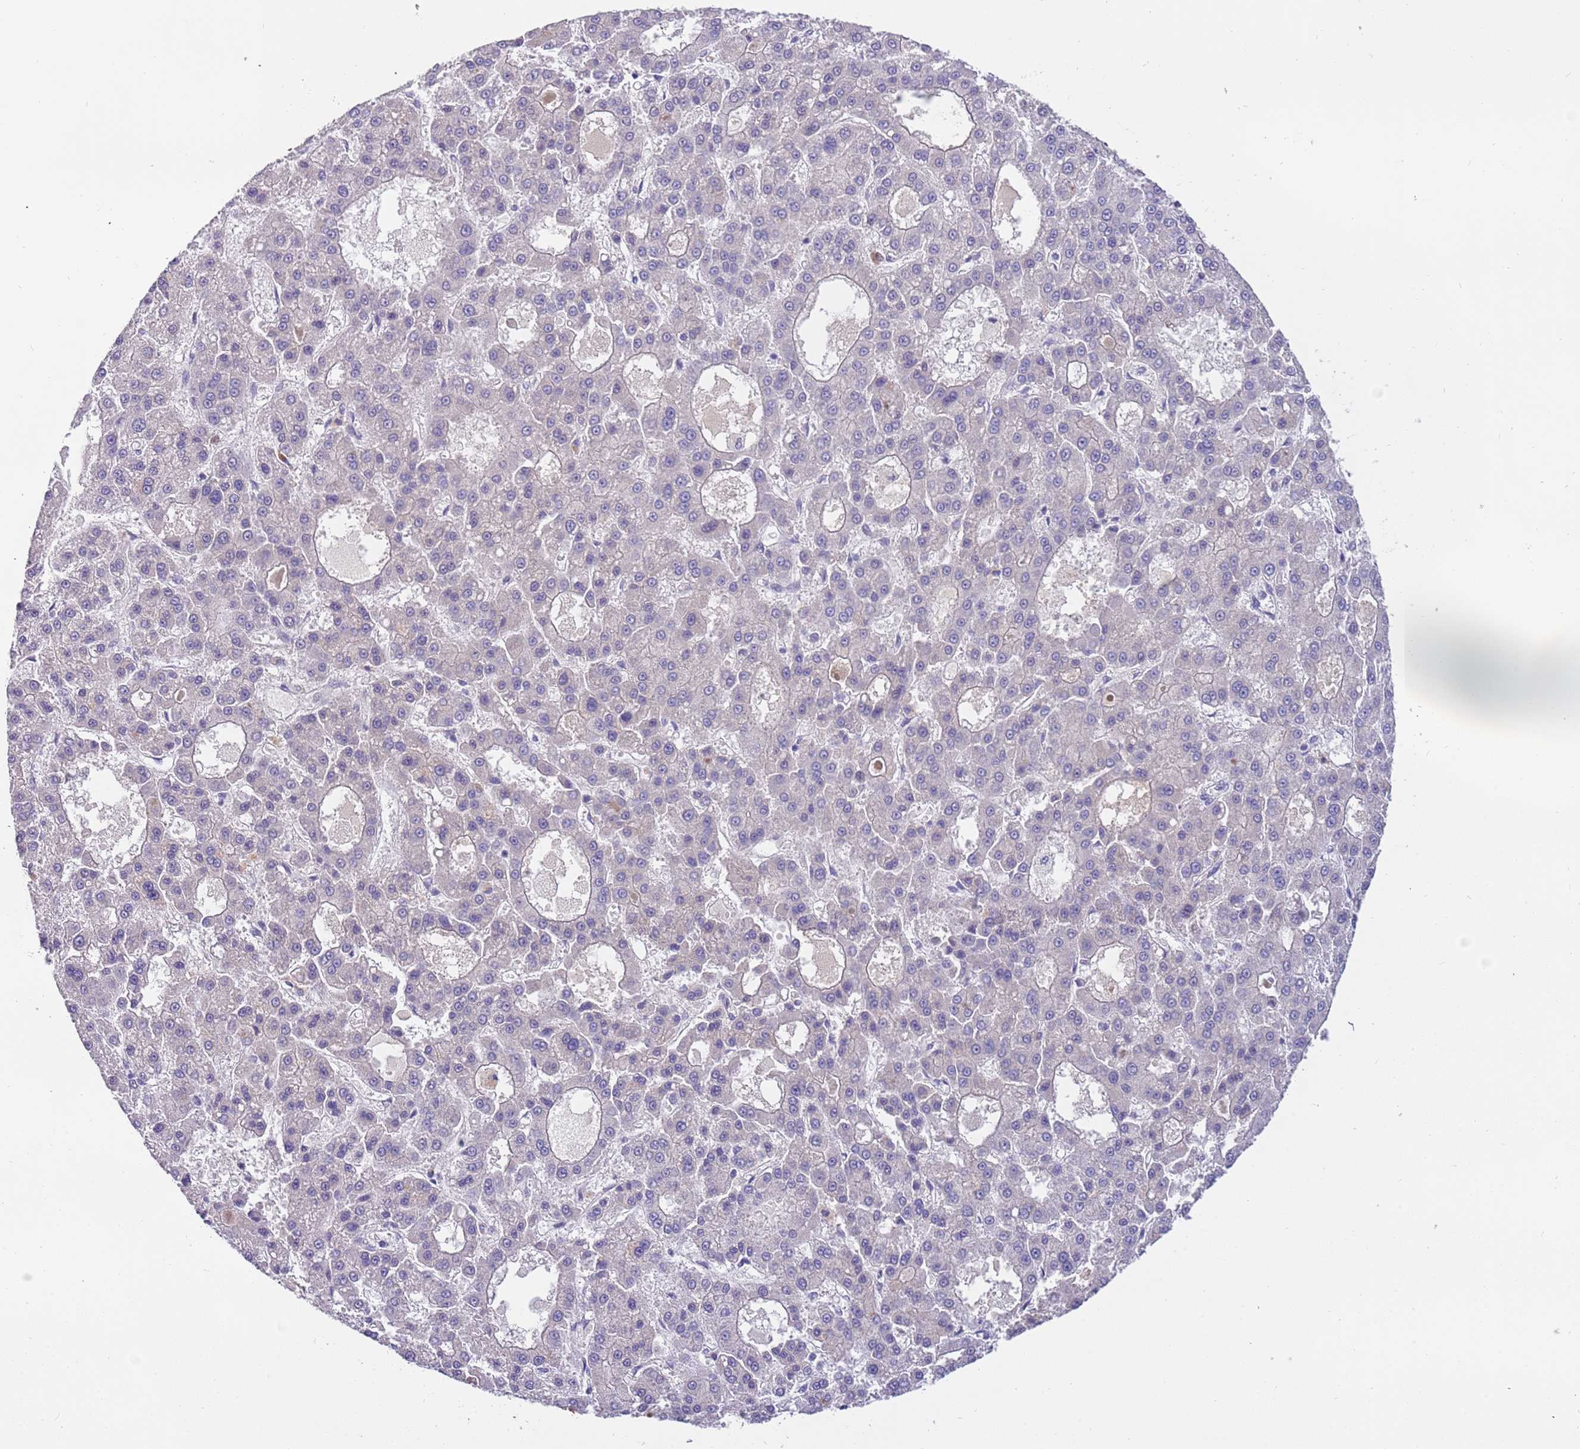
{"staining": {"intensity": "negative", "quantity": "none", "location": "none"}, "tissue": "liver cancer", "cell_type": "Tumor cells", "image_type": "cancer", "snomed": [{"axis": "morphology", "description": "Carcinoma, Hepatocellular, NOS"}, {"axis": "topography", "description": "Liver"}], "caption": "IHC photomicrograph of human liver cancer (hepatocellular carcinoma) stained for a protein (brown), which displays no positivity in tumor cells. Brightfield microscopy of immunohistochemistry stained with DAB (3,3'-diaminobenzidine) (brown) and hematoxylin (blue), captured at high magnification.", "gene": "MAGEF1", "patient": {"sex": "male", "age": 70}}